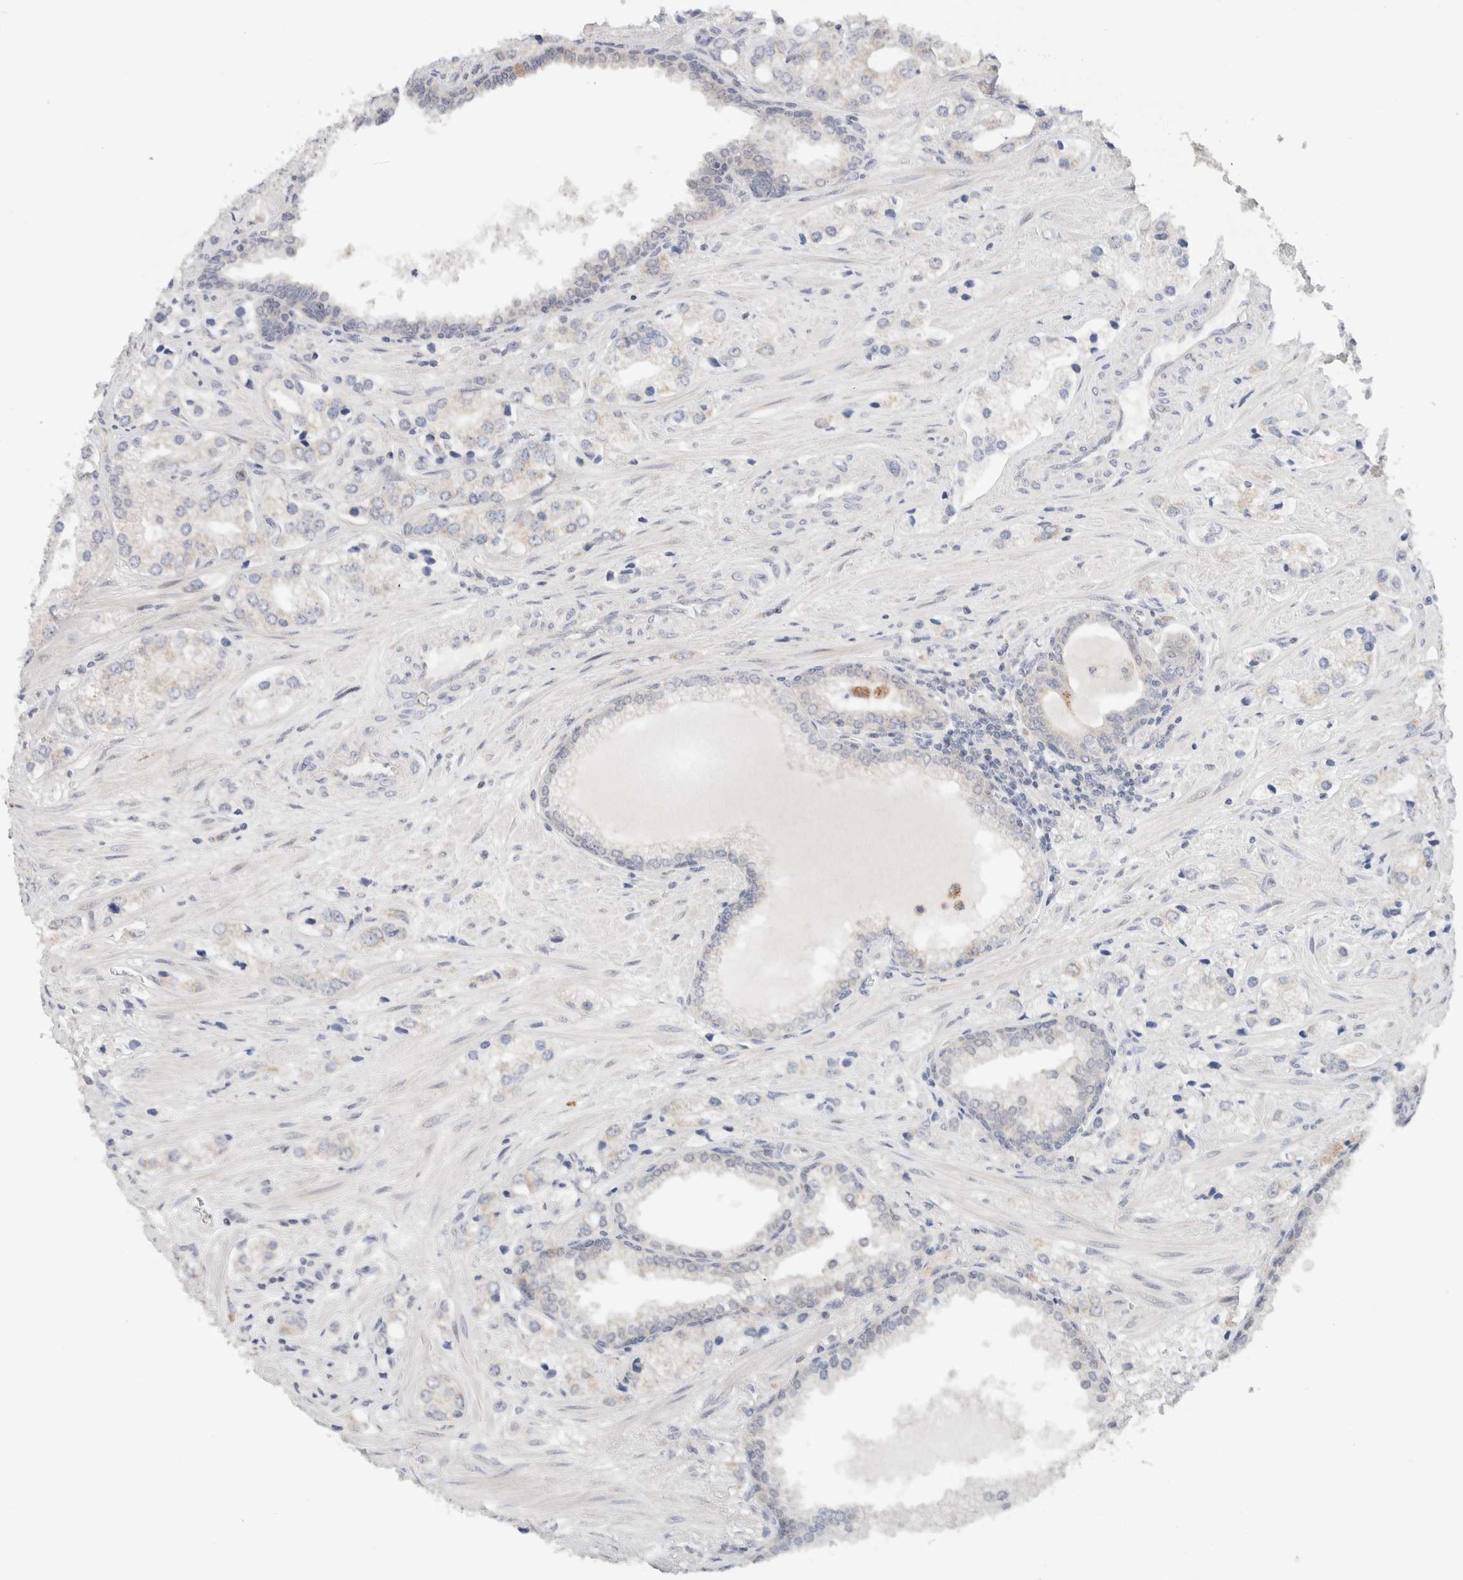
{"staining": {"intensity": "weak", "quantity": "<25%", "location": "cytoplasmic/membranous"}, "tissue": "prostate cancer", "cell_type": "Tumor cells", "image_type": "cancer", "snomed": [{"axis": "morphology", "description": "Adenocarcinoma, High grade"}, {"axis": "topography", "description": "Prostate"}], "caption": "An immunohistochemistry (IHC) histopathology image of prostate cancer is shown. There is no staining in tumor cells of prostate cancer.", "gene": "ERI3", "patient": {"sex": "male", "age": 66}}